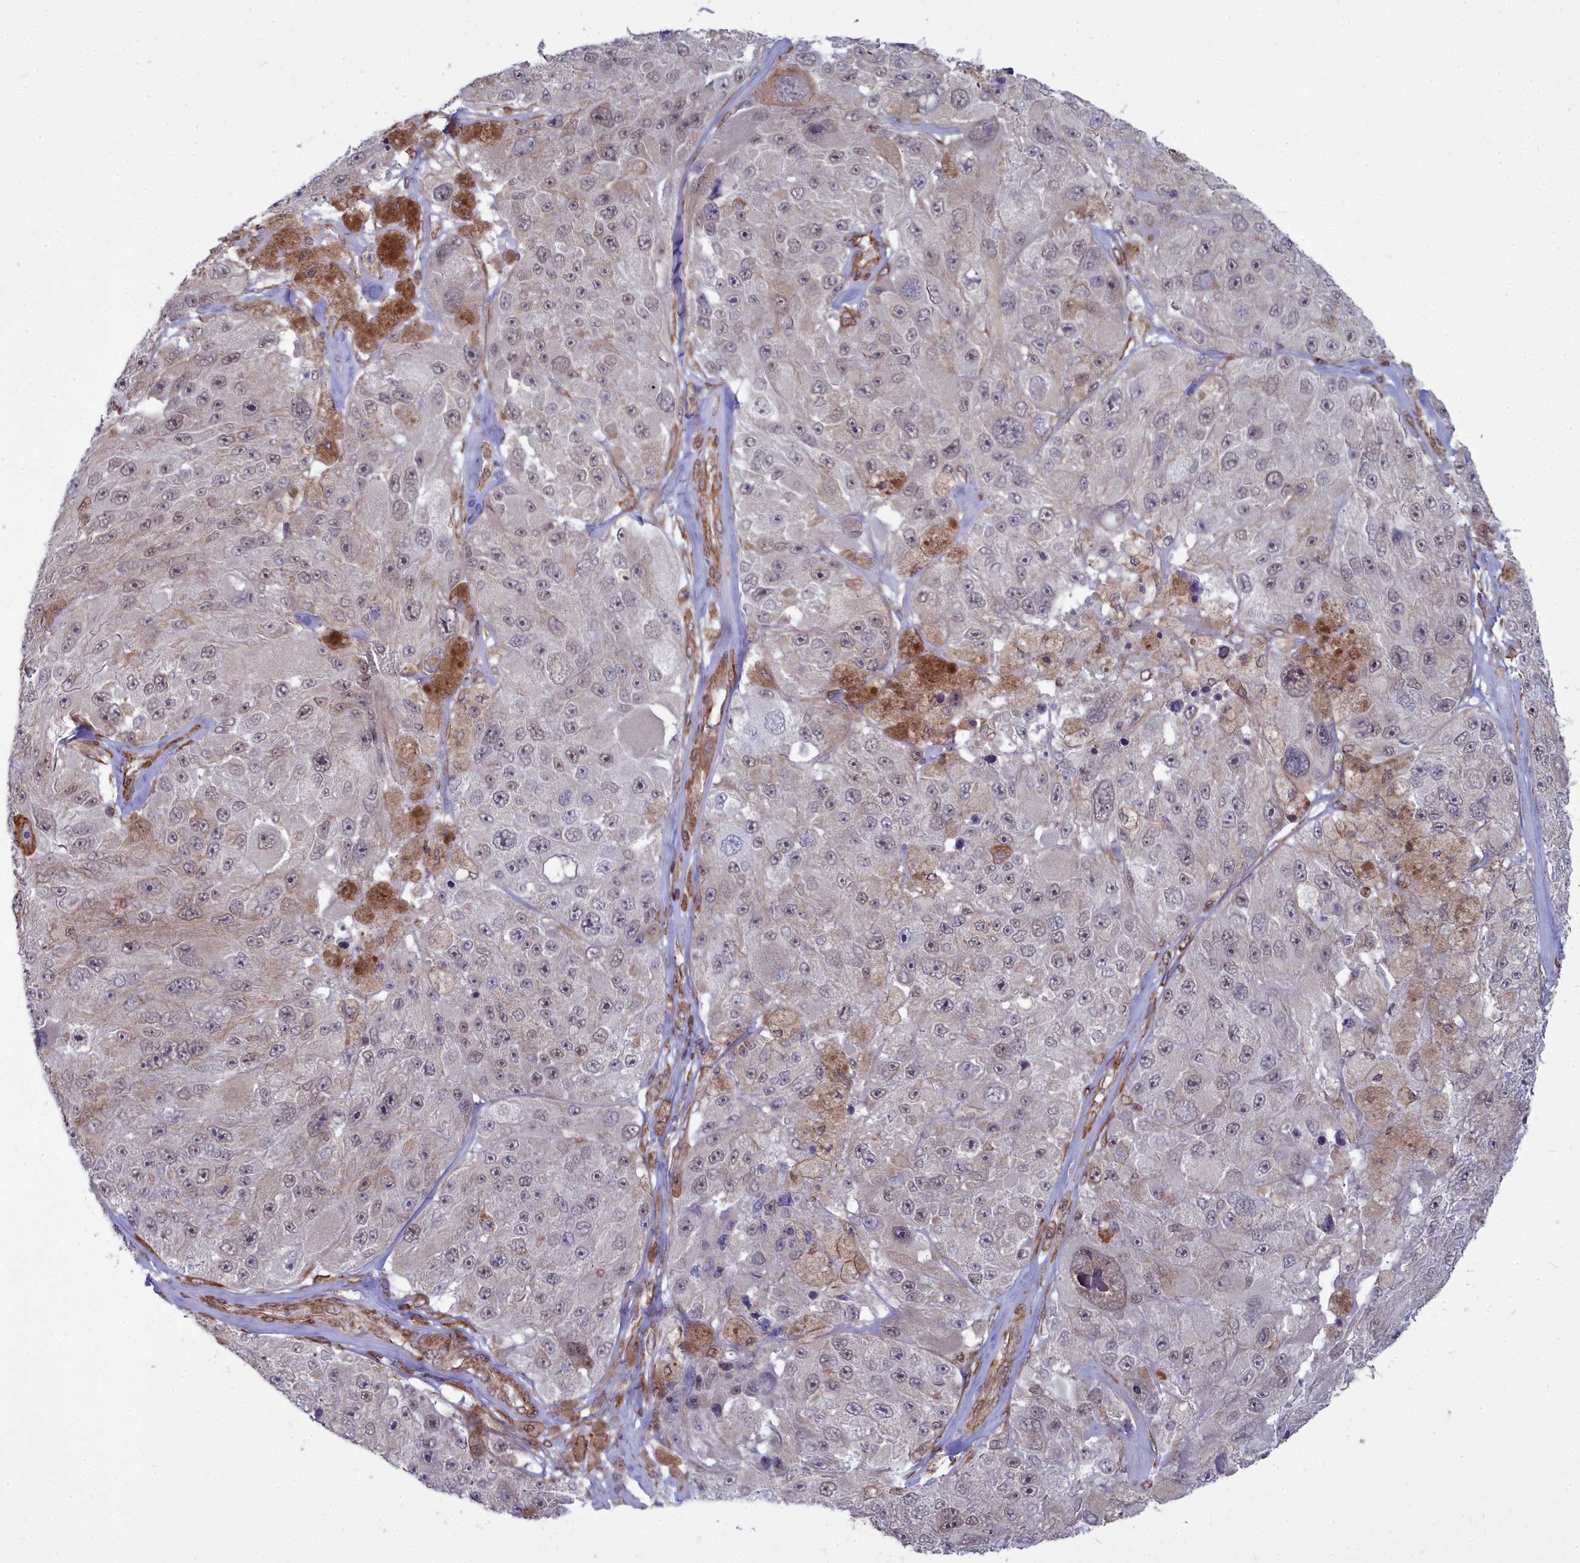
{"staining": {"intensity": "weak", "quantity": "<25%", "location": "nuclear"}, "tissue": "melanoma", "cell_type": "Tumor cells", "image_type": "cancer", "snomed": [{"axis": "morphology", "description": "Malignant melanoma, Metastatic site"}, {"axis": "topography", "description": "Lymph node"}], "caption": "The immunohistochemistry photomicrograph has no significant positivity in tumor cells of melanoma tissue. The staining is performed using DAB (3,3'-diaminobenzidine) brown chromogen with nuclei counter-stained in using hematoxylin.", "gene": "YJU2", "patient": {"sex": "male", "age": 62}}